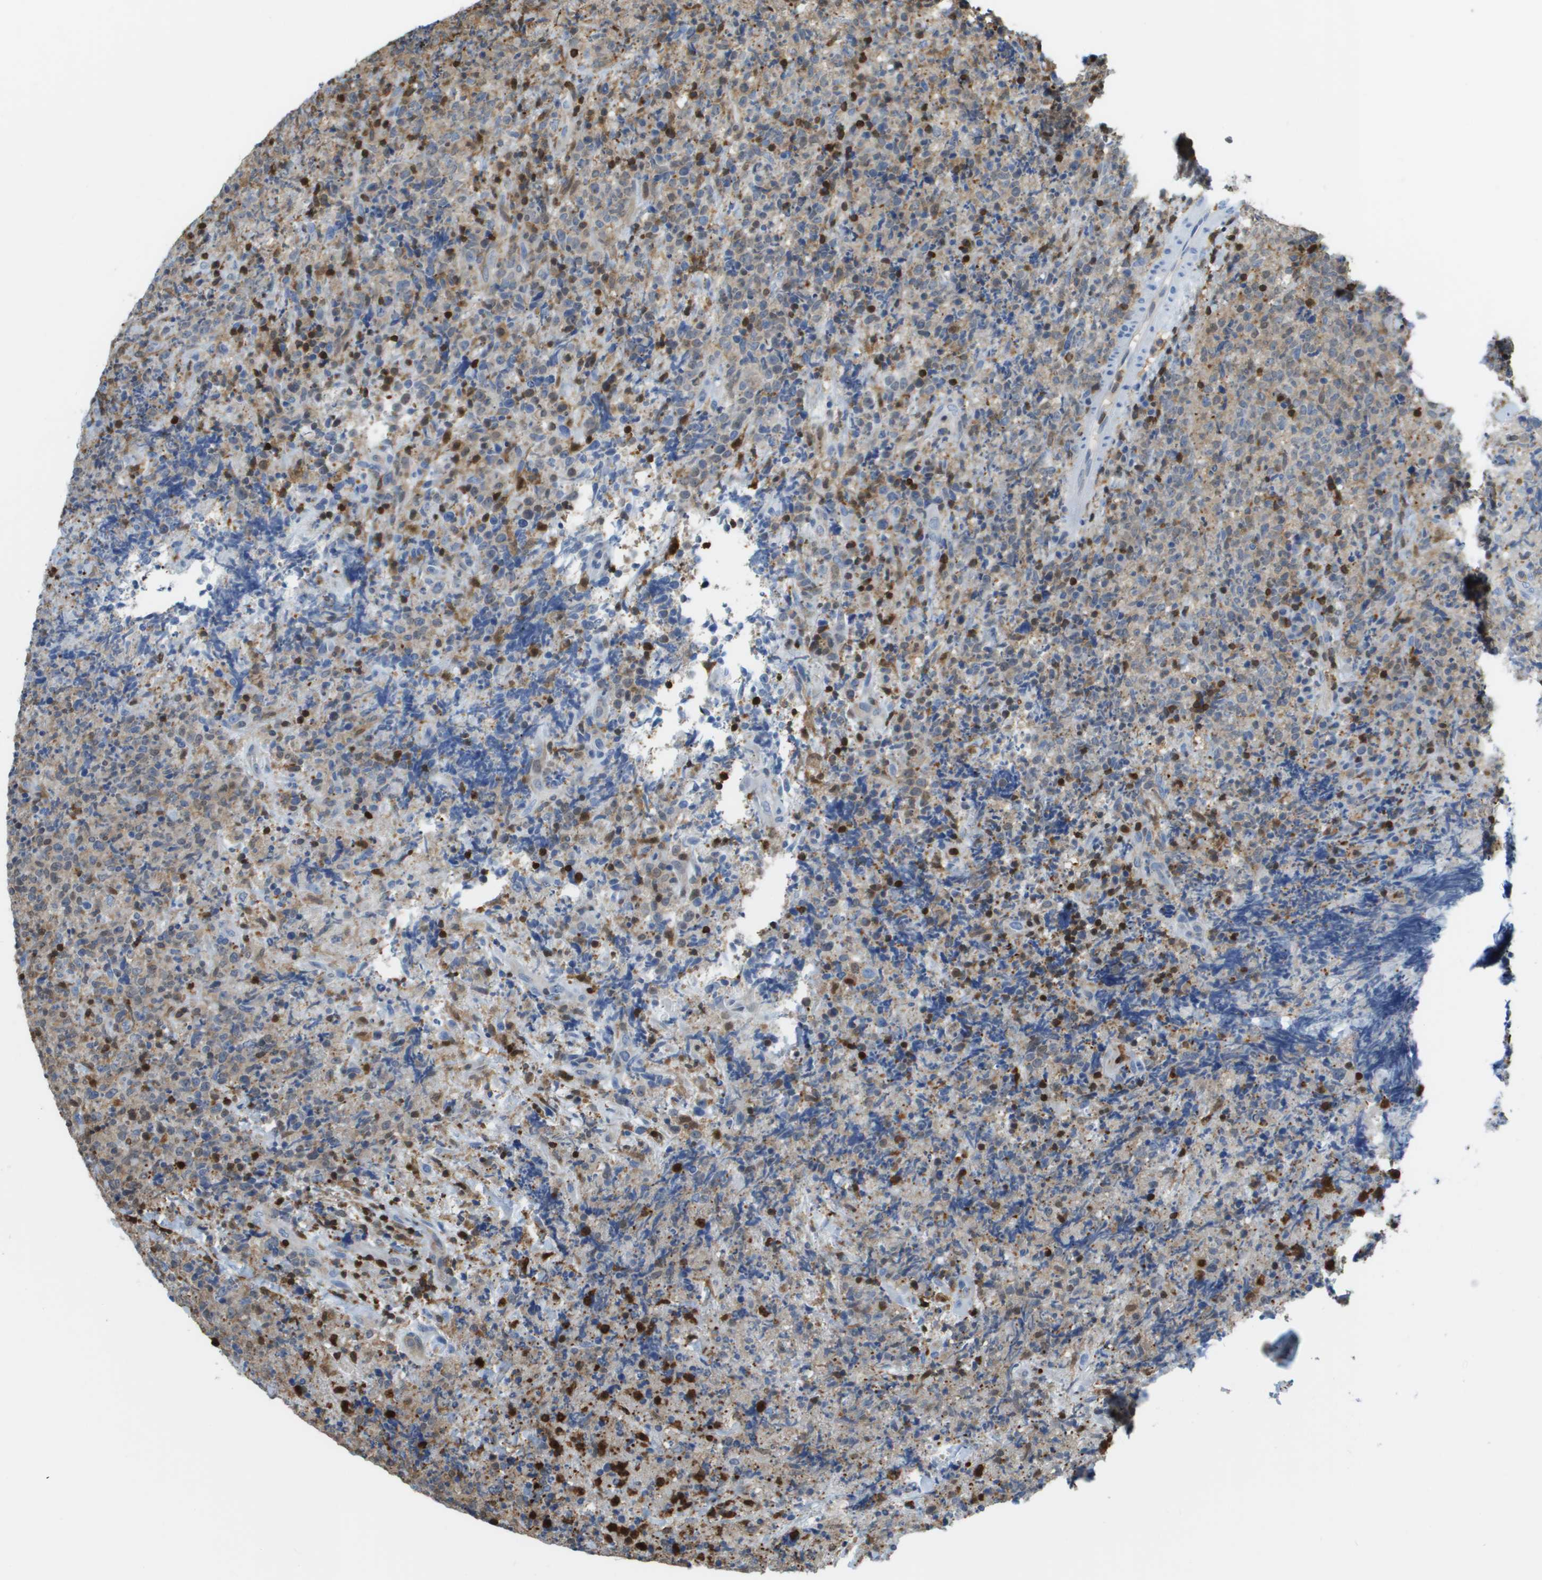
{"staining": {"intensity": "weak", "quantity": "25%-75%", "location": "cytoplasmic/membranous"}, "tissue": "lymphoma", "cell_type": "Tumor cells", "image_type": "cancer", "snomed": [{"axis": "morphology", "description": "Malignant lymphoma, non-Hodgkin's type, High grade"}, {"axis": "topography", "description": "Tonsil"}], "caption": "A histopathology image showing weak cytoplasmic/membranous staining in about 25%-75% of tumor cells in high-grade malignant lymphoma, non-Hodgkin's type, as visualized by brown immunohistochemical staining.", "gene": "DOCK5", "patient": {"sex": "female", "age": 36}}